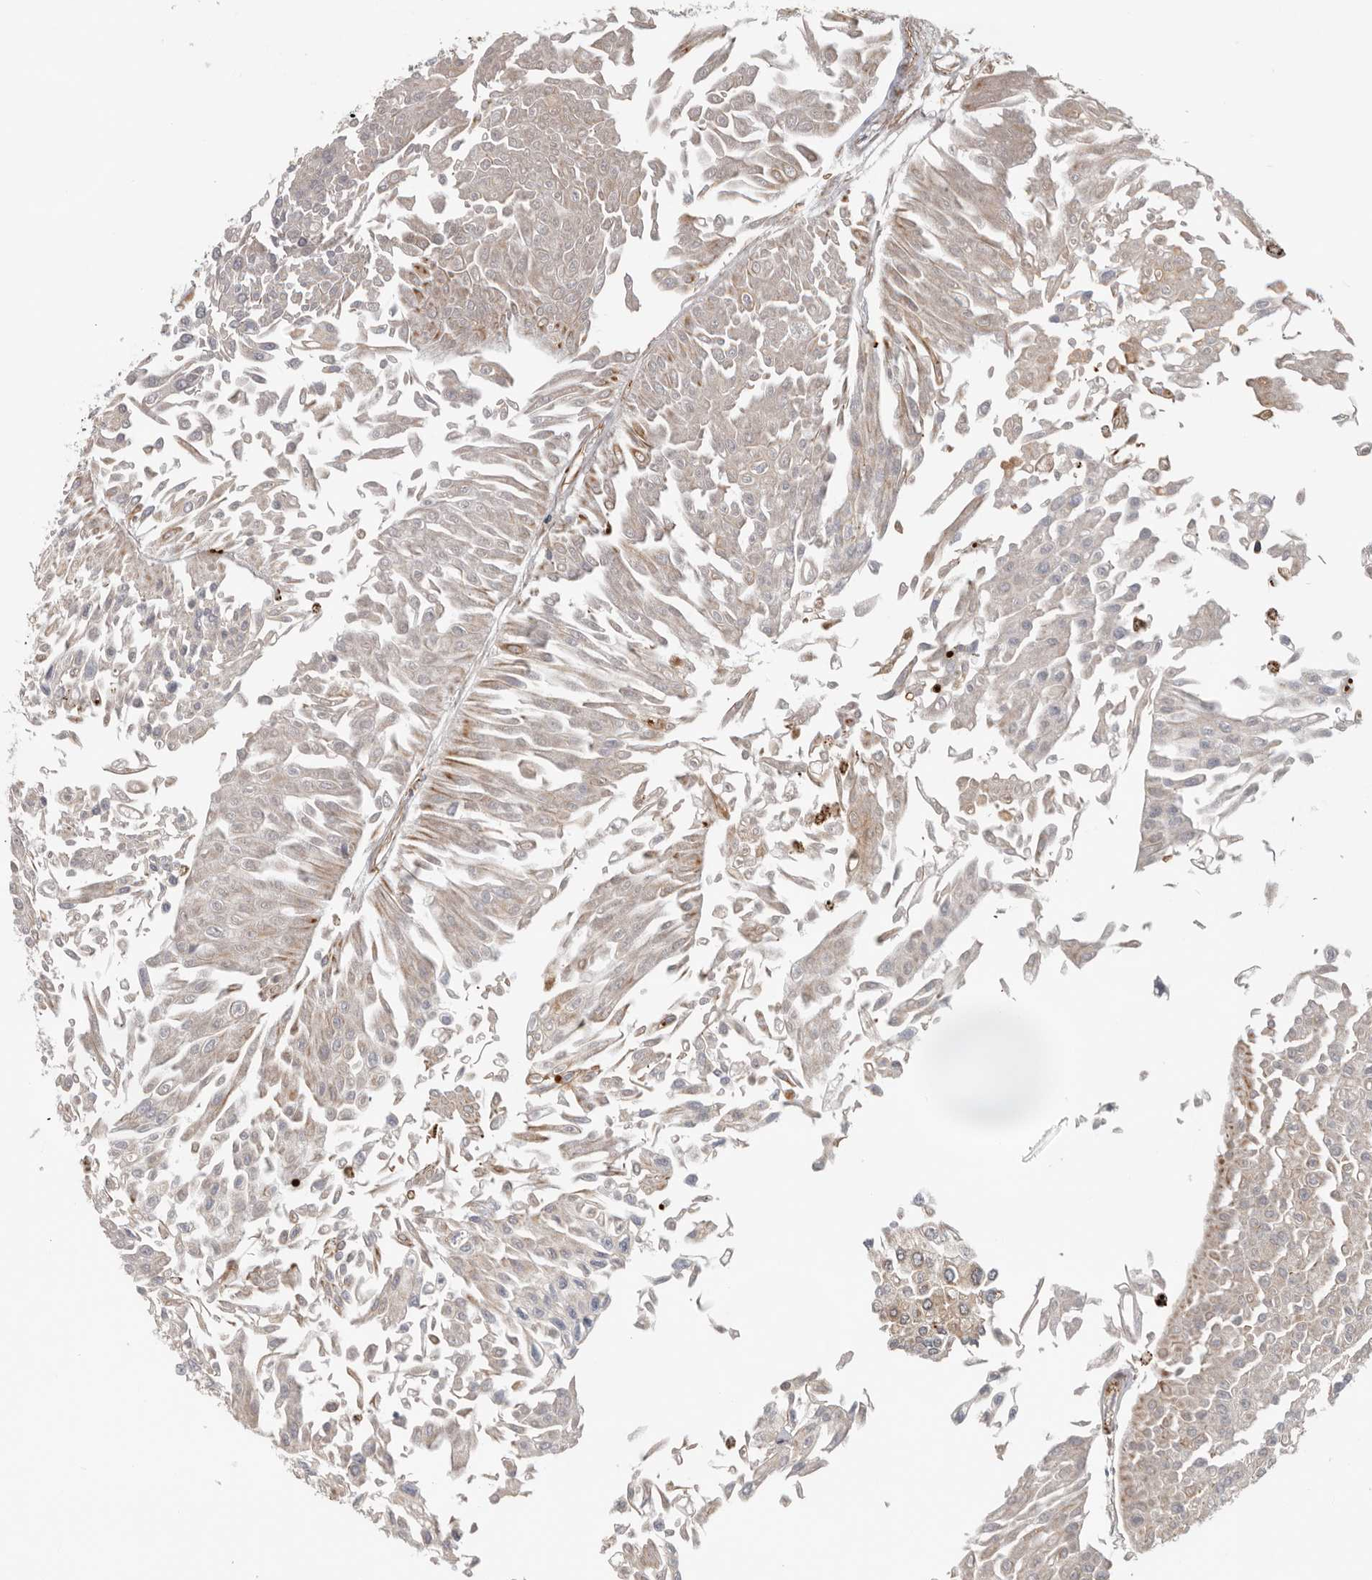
{"staining": {"intensity": "moderate", "quantity": "<25%", "location": "cytoplasmic/membranous"}, "tissue": "urothelial cancer", "cell_type": "Tumor cells", "image_type": "cancer", "snomed": [{"axis": "morphology", "description": "Urothelial carcinoma, Low grade"}, {"axis": "topography", "description": "Urinary bladder"}], "caption": "Urothelial carcinoma (low-grade) stained for a protein (brown) demonstrates moderate cytoplasmic/membranous positive expression in approximately <25% of tumor cells.", "gene": "RNF157", "patient": {"sex": "male", "age": 67}}